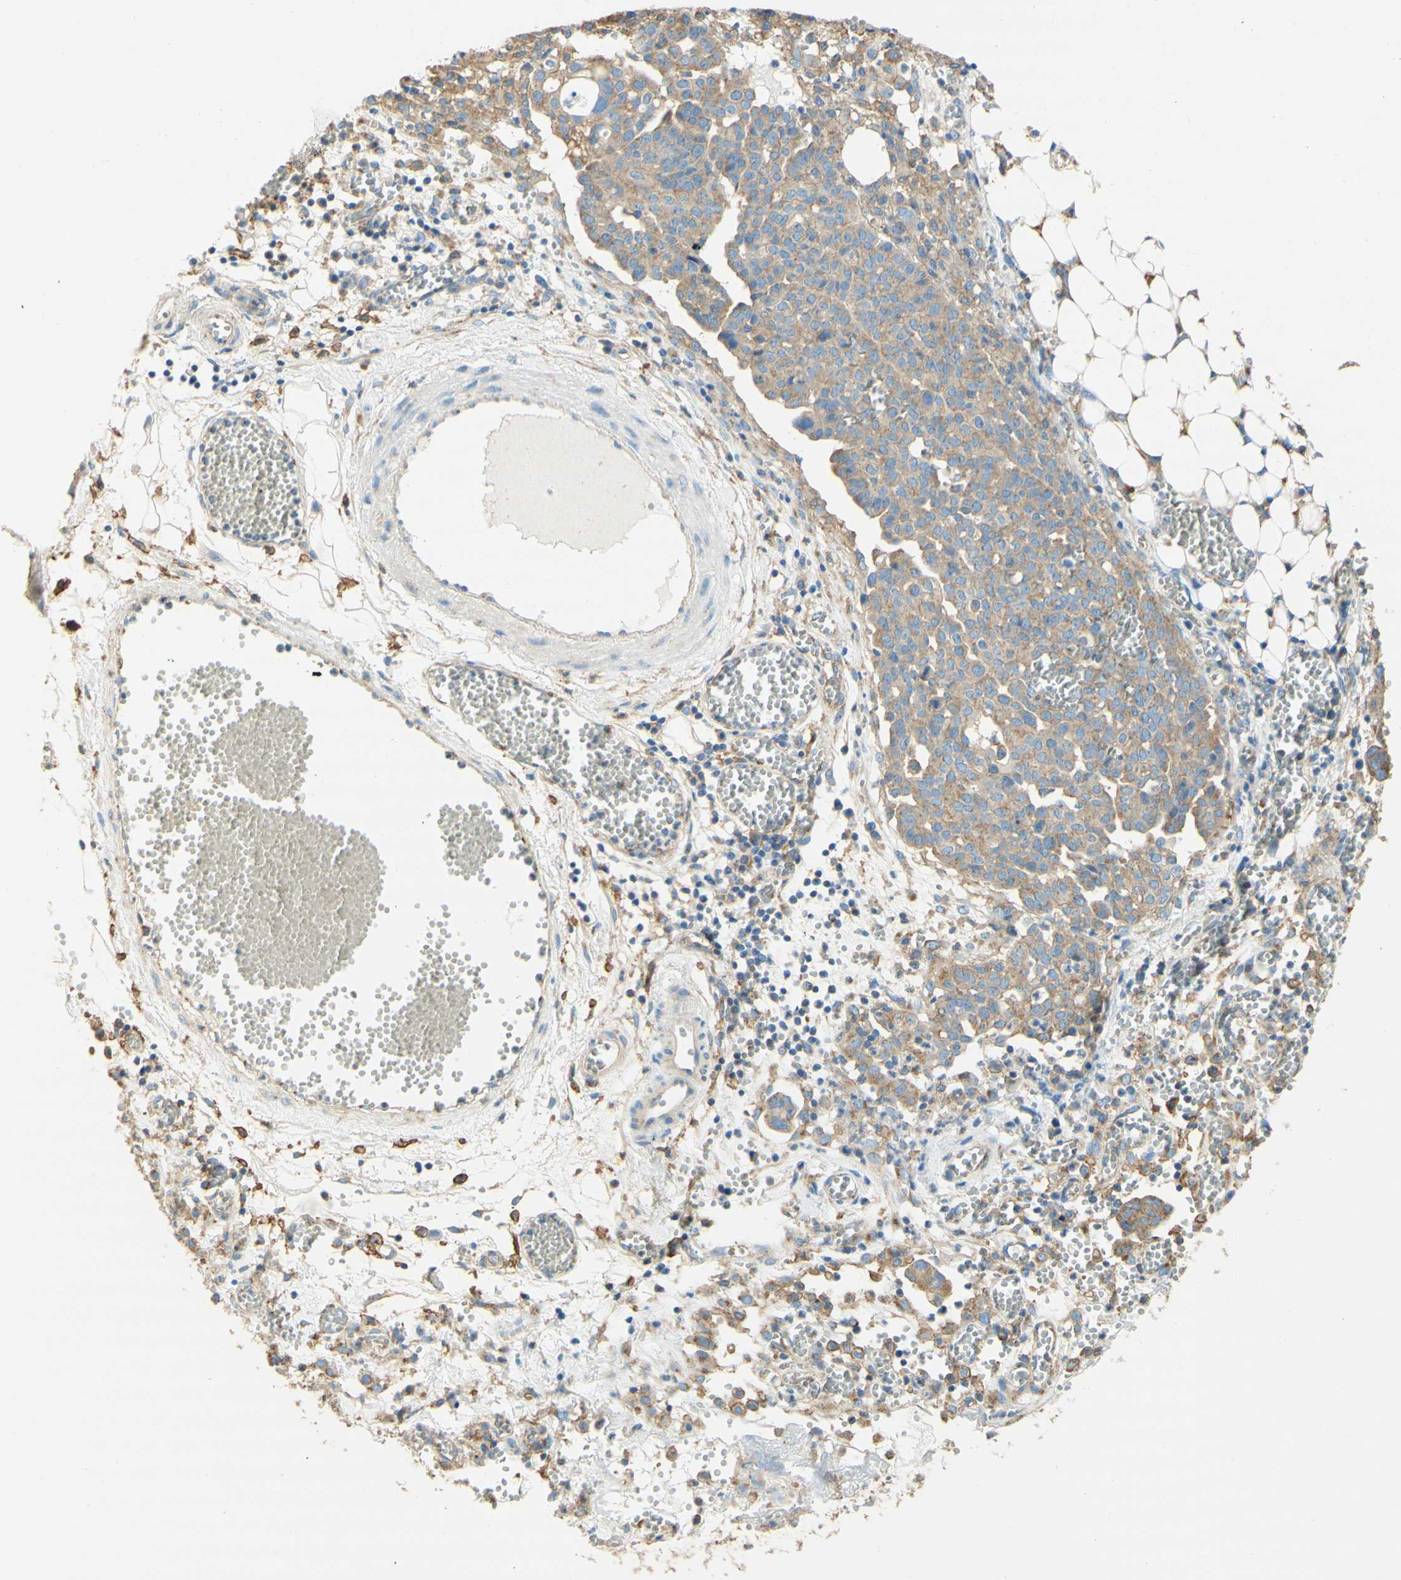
{"staining": {"intensity": "weak", "quantity": "25%-75%", "location": "cytoplasmic/membranous"}, "tissue": "ovarian cancer", "cell_type": "Tumor cells", "image_type": "cancer", "snomed": [{"axis": "morphology", "description": "Cystadenocarcinoma, serous, NOS"}, {"axis": "topography", "description": "Soft tissue"}, {"axis": "topography", "description": "Ovary"}], "caption": "This image exhibits ovarian cancer (serous cystadenocarcinoma) stained with IHC to label a protein in brown. The cytoplasmic/membranous of tumor cells show weak positivity for the protein. Nuclei are counter-stained blue.", "gene": "CLTC", "patient": {"sex": "female", "age": 57}}